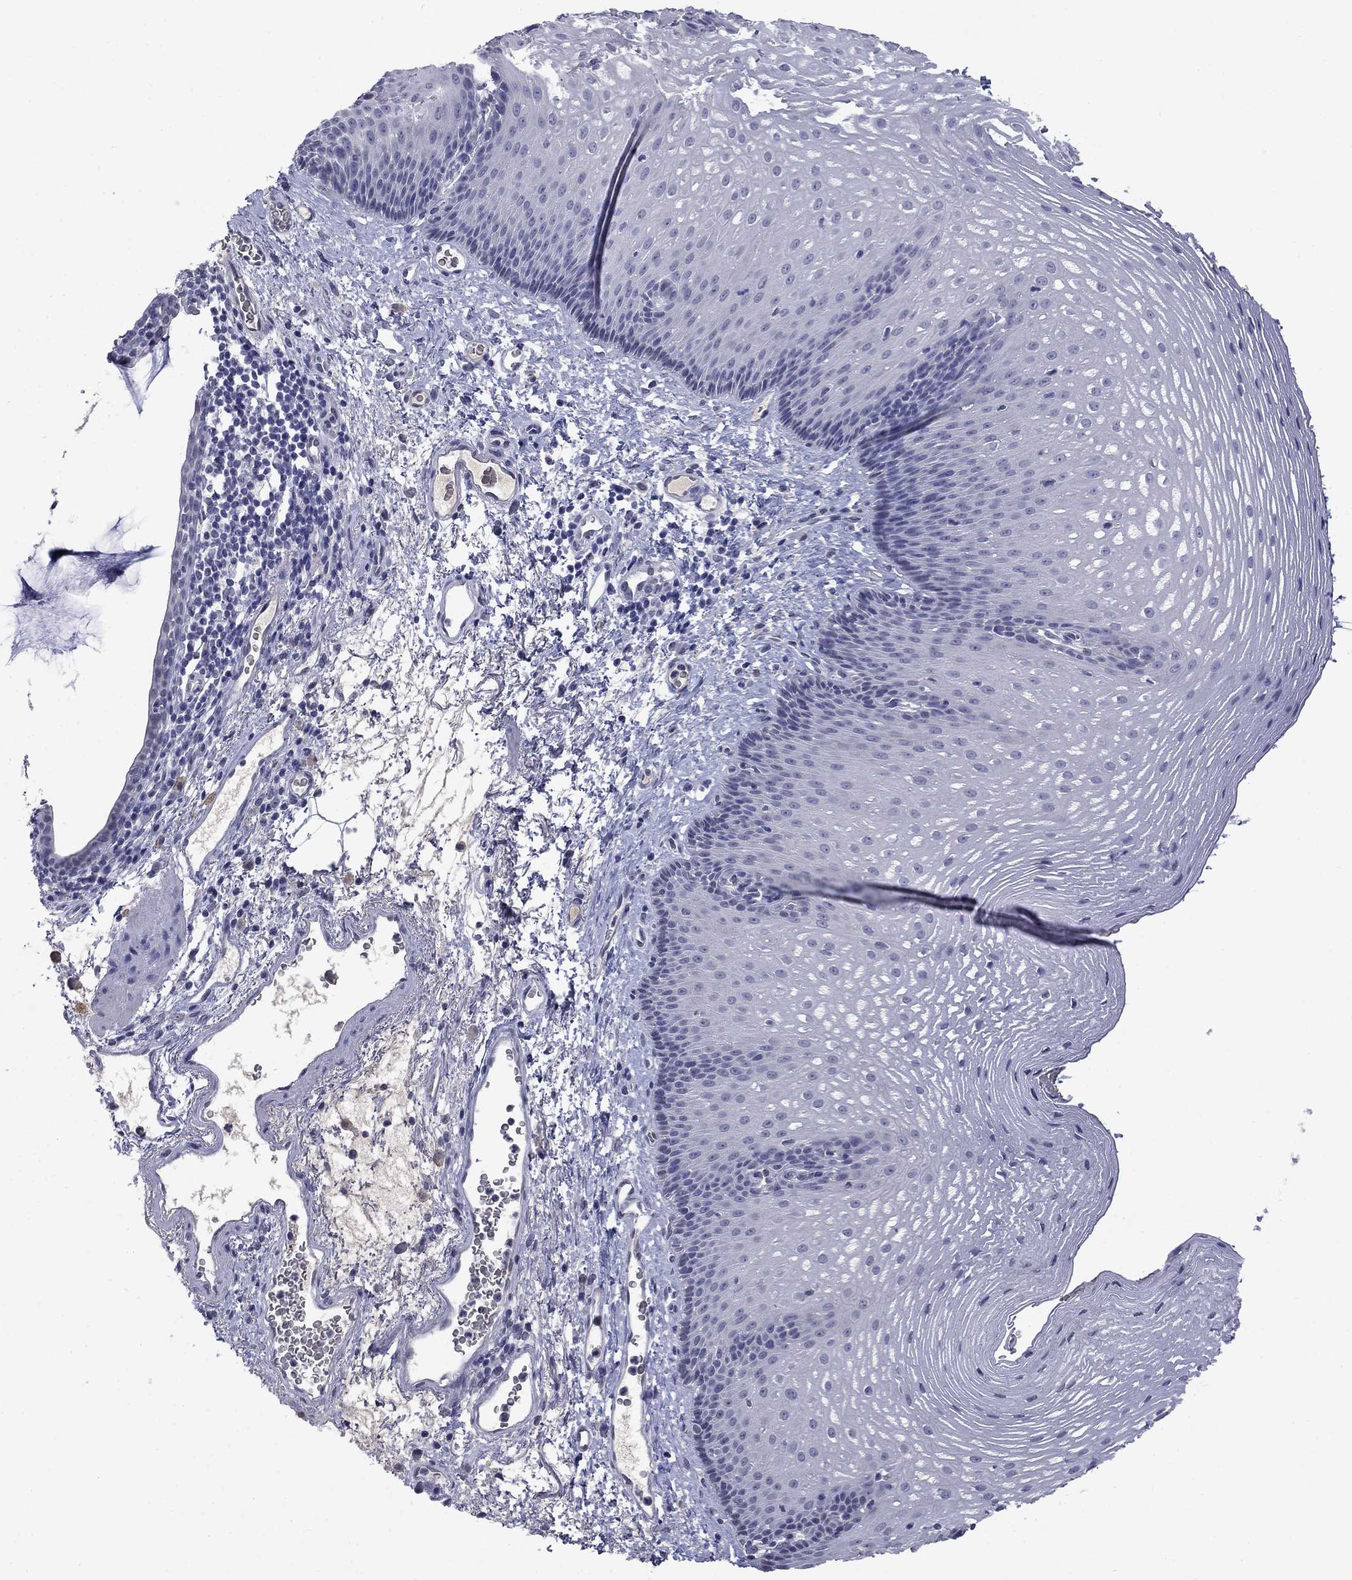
{"staining": {"intensity": "negative", "quantity": "none", "location": "none"}, "tissue": "esophagus", "cell_type": "Squamous epithelial cells", "image_type": "normal", "snomed": [{"axis": "morphology", "description": "Normal tissue, NOS"}, {"axis": "topography", "description": "Esophagus"}], "caption": "DAB (3,3'-diaminobenzidine) immunohistochemical staining of normal esophagus reveals no significant staining in squamous epithelial cells. Nuclei are stained in blue.", "gene": "SLC51A", "patient": {"sex": "male", "age": 76}}